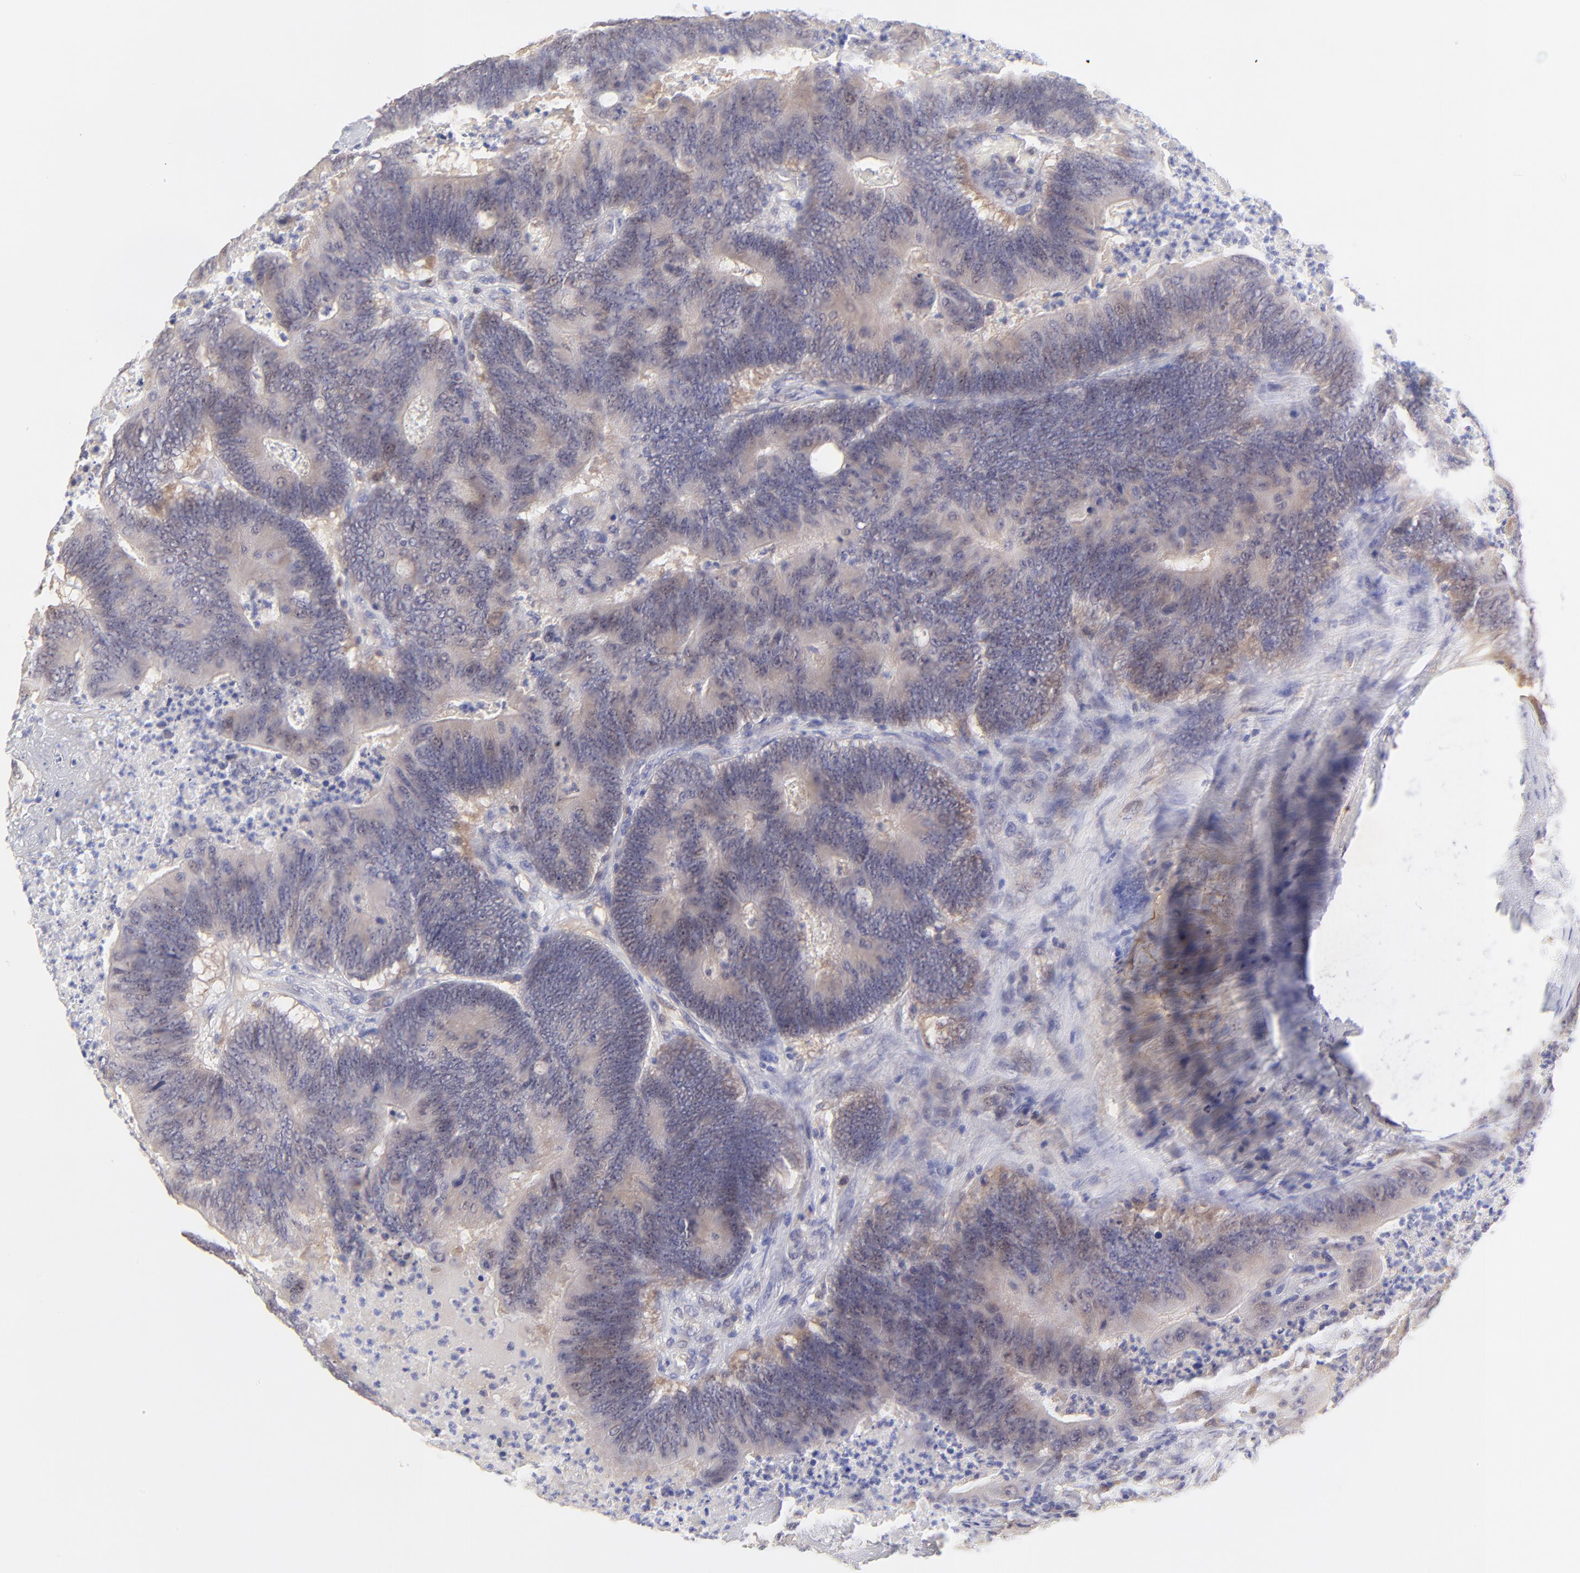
{"staining": {"intensity": "weak", "quantity": ">75%", "location": "cytoplasmic/membranous"}, "tissue": "colorectal cancer", "cell_type": "Tumor cells", "image_type": "cancer", "snomed": [{"axis": "morphology", "description": "Adenocarcinoma, NOS"}, {"axis": "topography", "description": "Colon"}], "caption": "An IHC photomicrograph of neoplastic tissue is shown. Protein staining in brown highlights weak cytoplasmic/membranous positivity in colorectal cancer within tumor cells. (DAB IHC, brown staining for protein, blue staining for nuclei).", "gene": "HYAL1", "patient": {"sex": "male", "age": 65}}